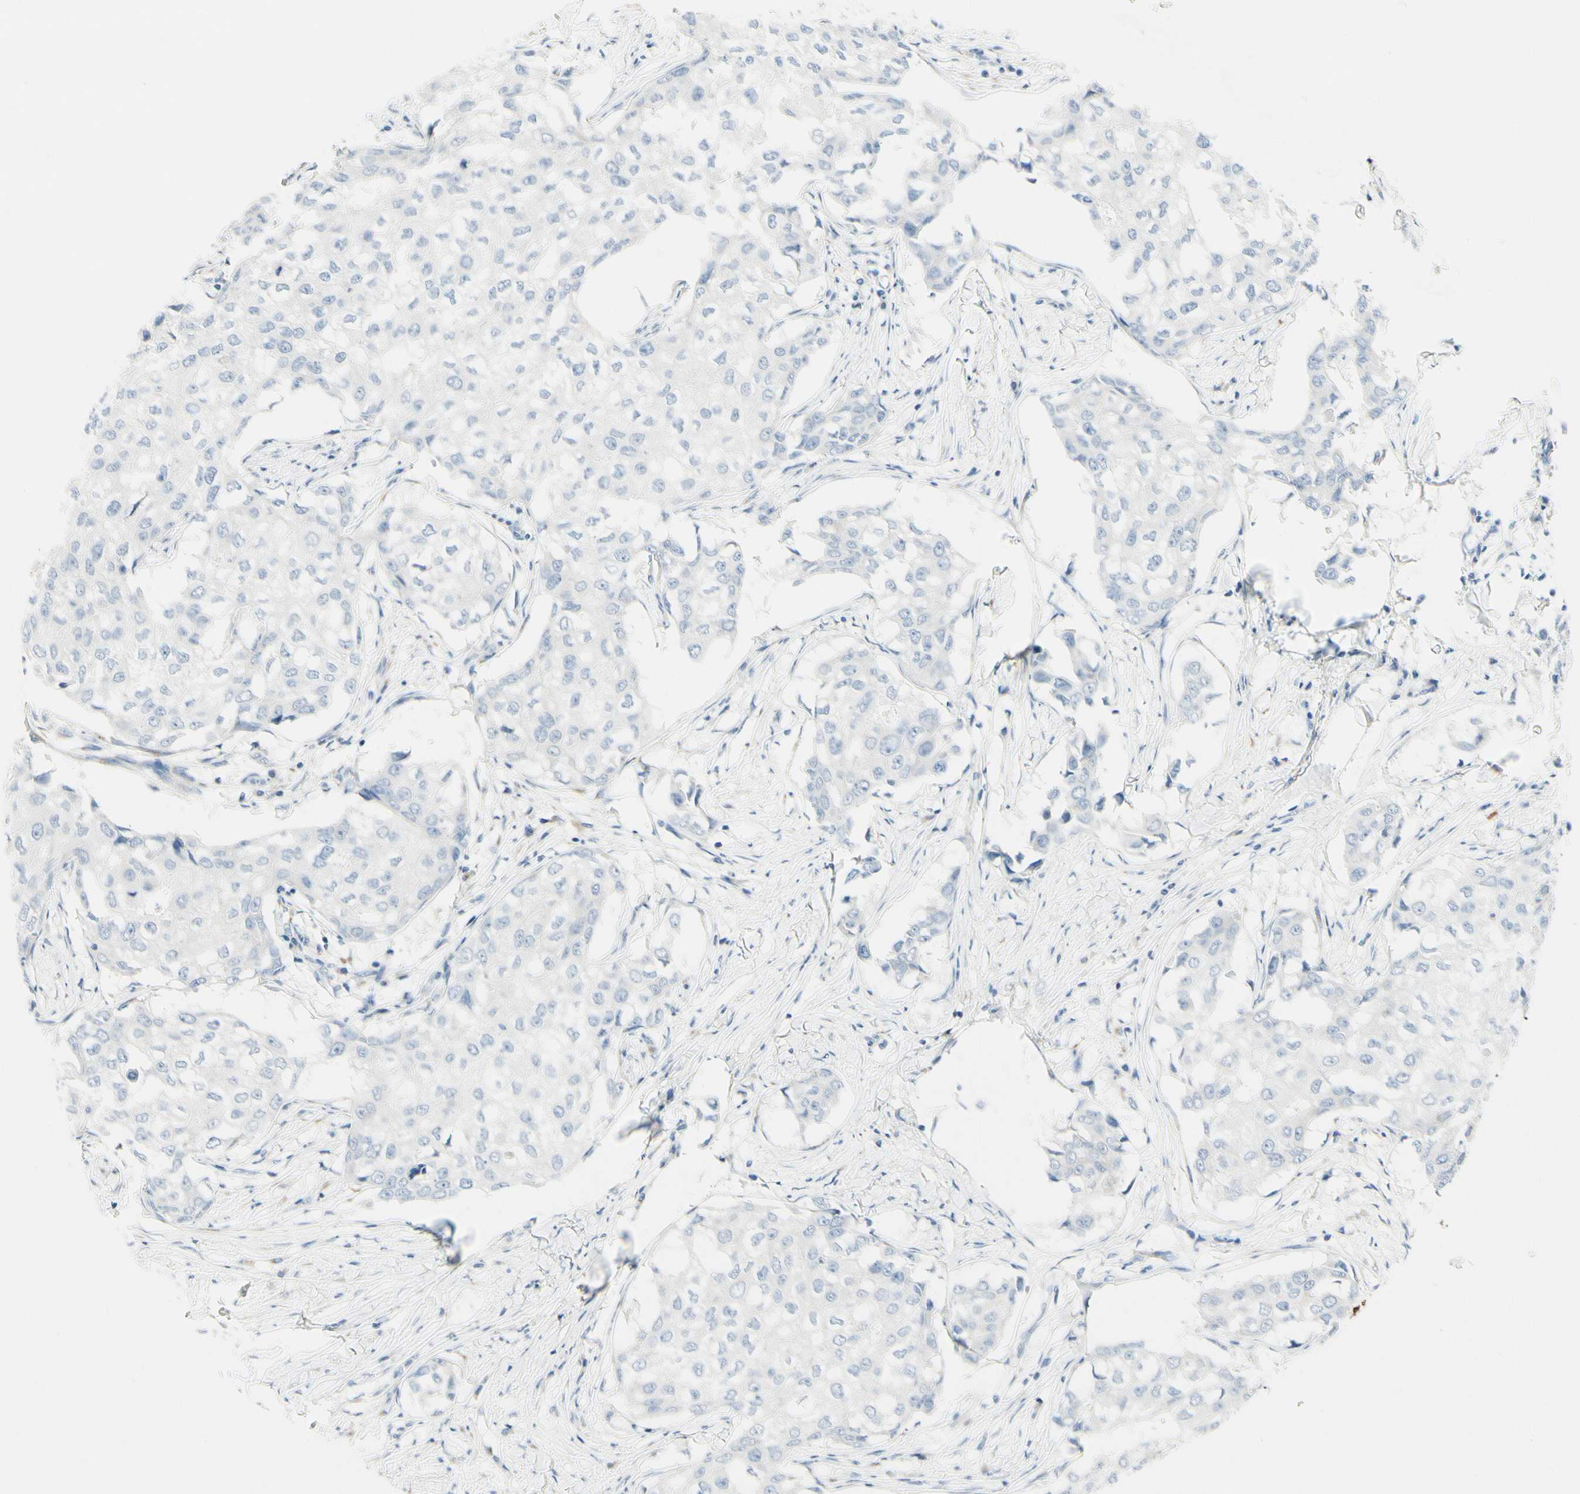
{"staining": {"intensity": "negative", "quantity": "none", "location": "none"}, "tissue": "breast cancer", "cell_type": "Tumor cells", "image_type": "cancer", "snomed": [{"axis": "morphology", "description": "Duct carcinoma"}, {"axis": "topography", "description": "Breast"}], "caption": "Protein analysis of breast cancer shows no significant staining in tumor cells.", "gene": "ABCA3", "patient": {"sex": "female", "age": 27}}